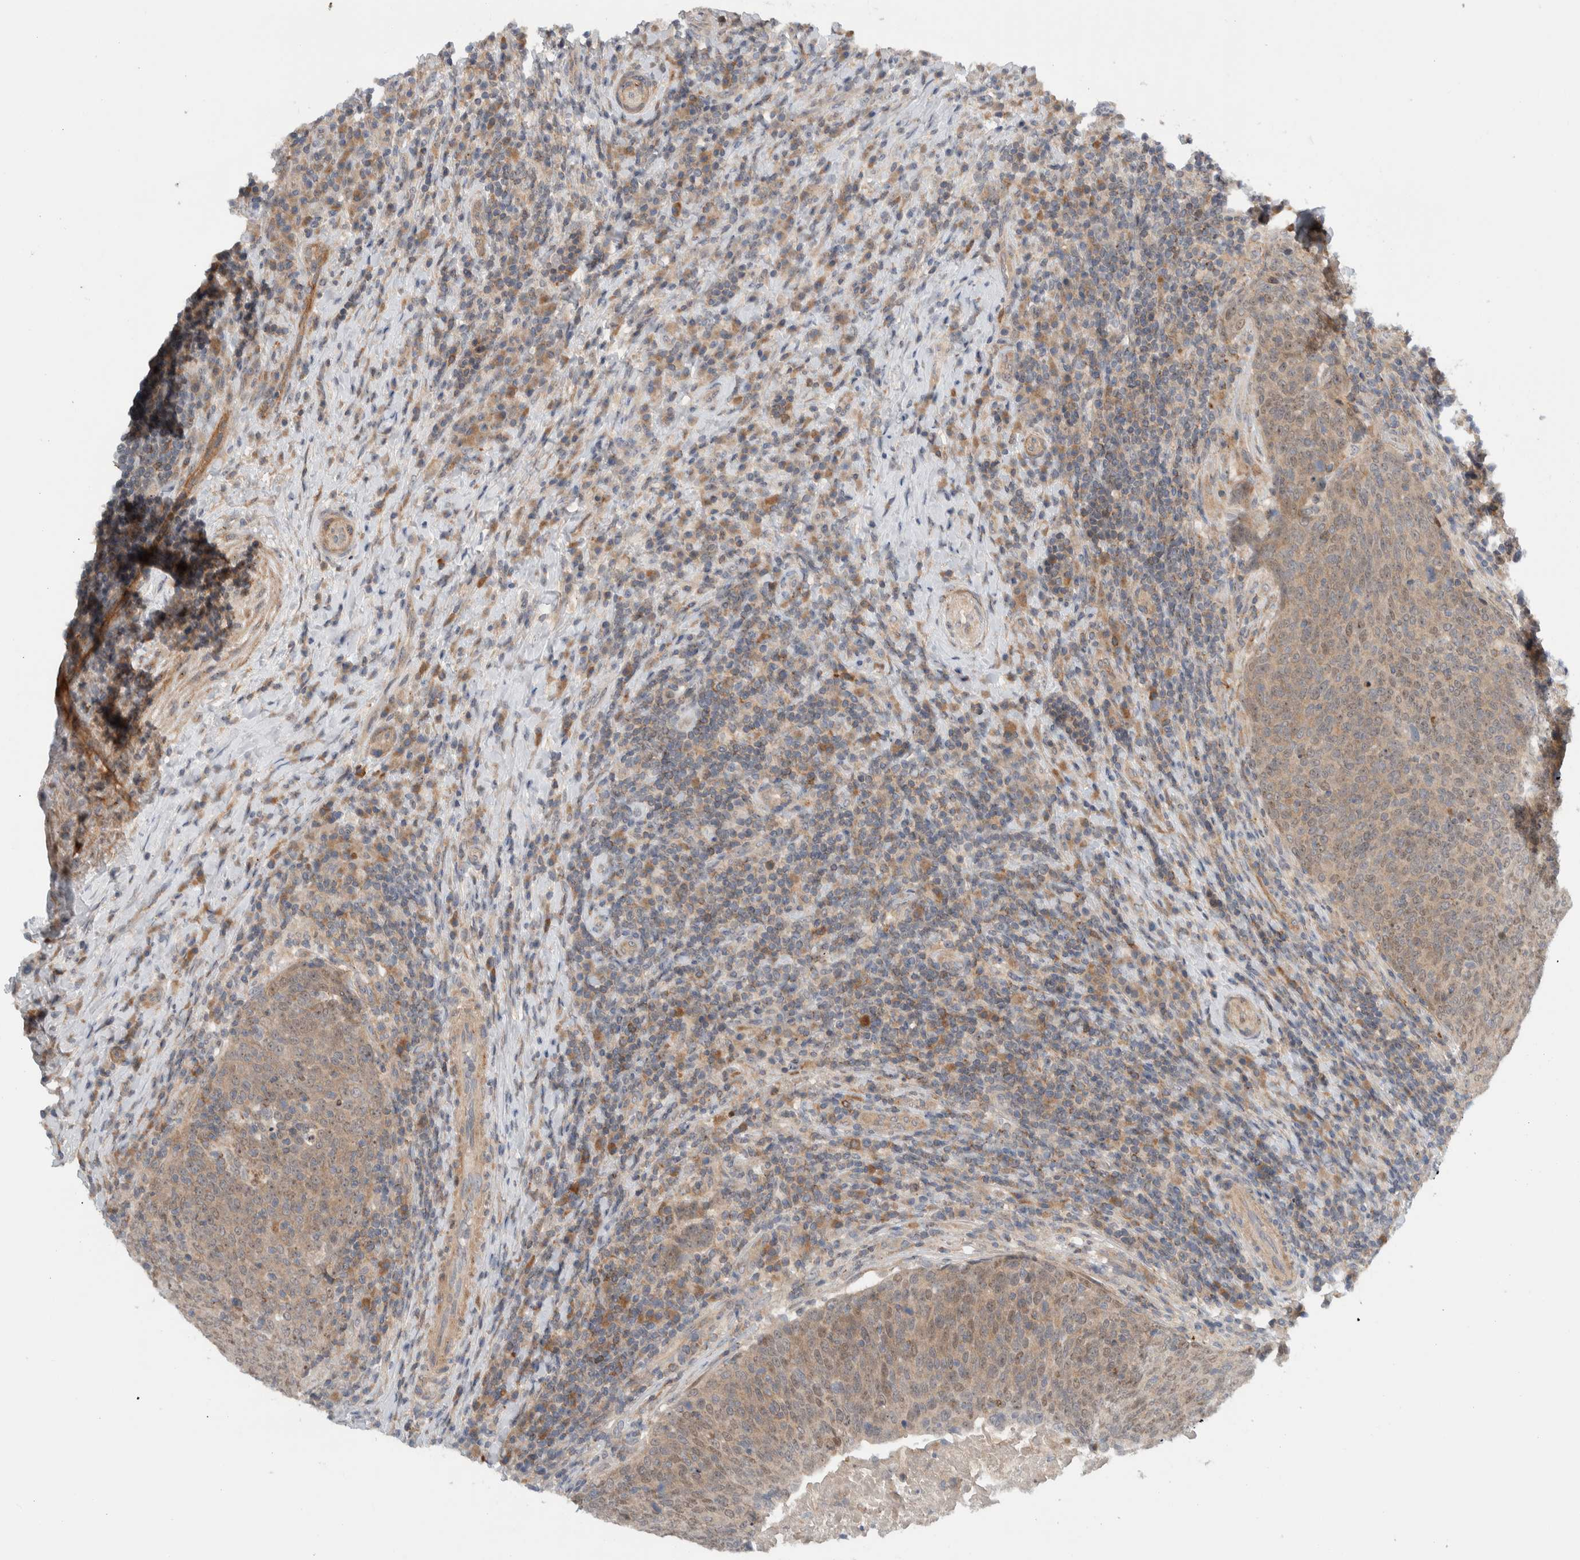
{"staining": {"intensity": "weak", "quantity": ">75%", "location": "cytoplasmic/membranous,nuclear"}, "tissue": "head and neck cancer", "cell_type": "Tumor cells", "image_type": "cancer", "snomed": [{"axis": "morphology", "description": "Squamous cell carcinoma, NOS"}, {"axis": "morphology", "description": "Squamous cell carcinoma, metastatic, NOS"}, {"axis": "topography", "description": "Lymph node"}, {"axis": "topography", "description": "Head-Neck"}], "caption": "Immunohistochemical staining of human head and neck cancer (metastatic squamous cell carcinoma) exhibits low levels of weak cytoplasmic/membranous and nuclear staining in approximately >75% of tumor cells.", "gene": "MPRIP", "patient": {"sex": "male", "age": 62}}